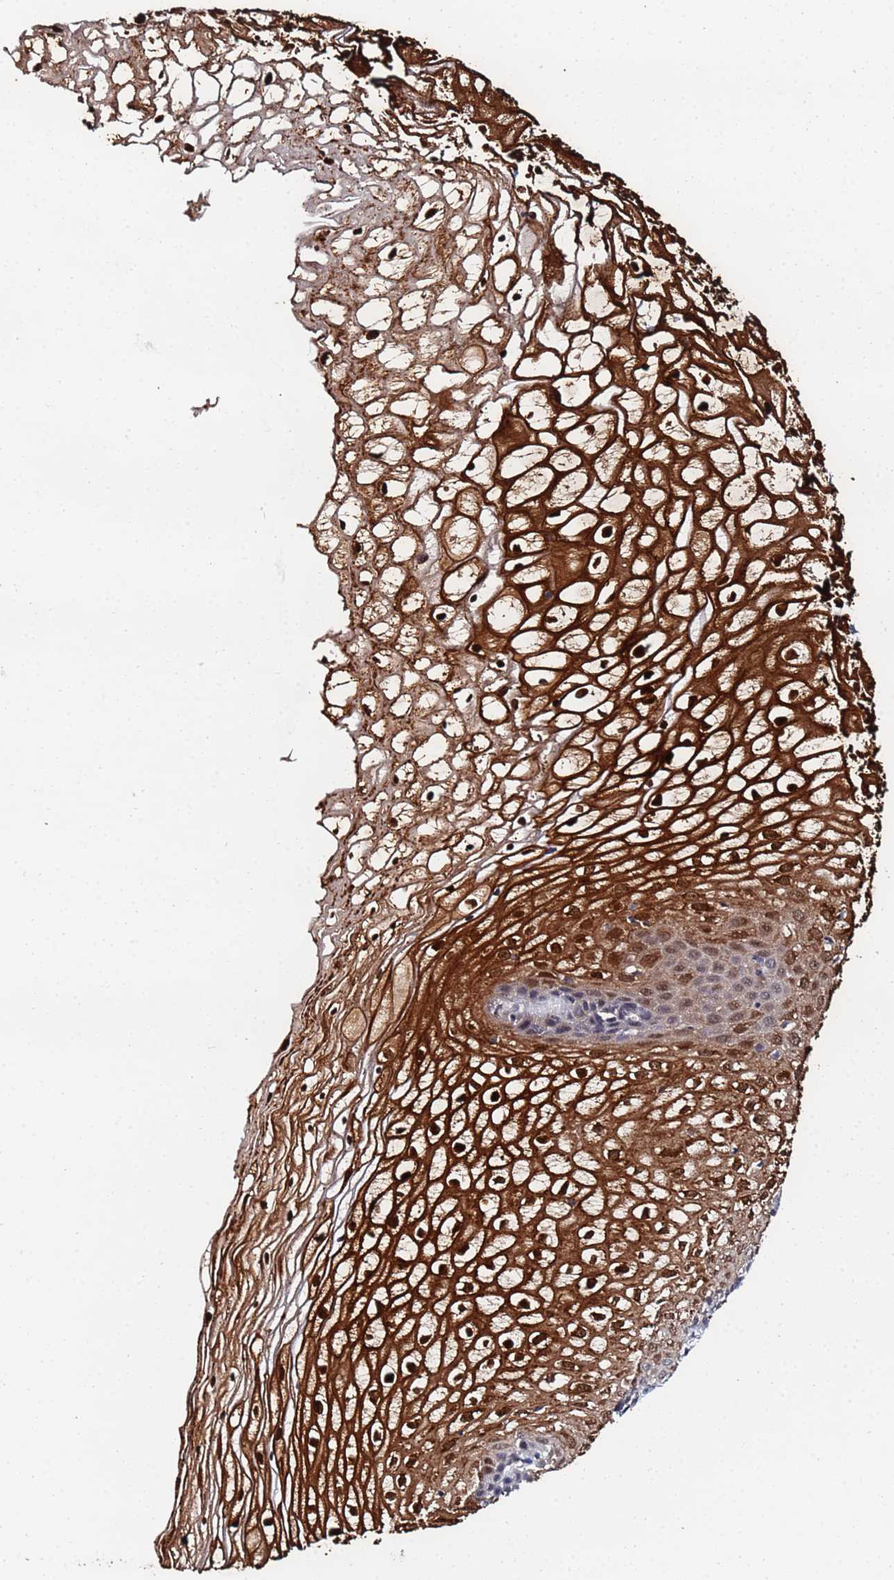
{"staining": {"intensity": "strong", "quantity": "25%-75%", "location": "cytoplasmic/membranous,nuclear"}, "tissue": "vagina", "cell_type": "Squamous epithelial cells", "image_type": "normal", "snomed": [{"axis": "morphology", "description": "Normal tissue, NOS"}, {"axis": "topography", "description": "Vagina"}], "caption": "Strong cytoplasmic/membranous,nuclear staining is identified in approximately 25%-75% of squamous epithelial cells in unremarkable vagina.", "gene": "MTCL1", "patient": {"sex": "female", "age": 34}}